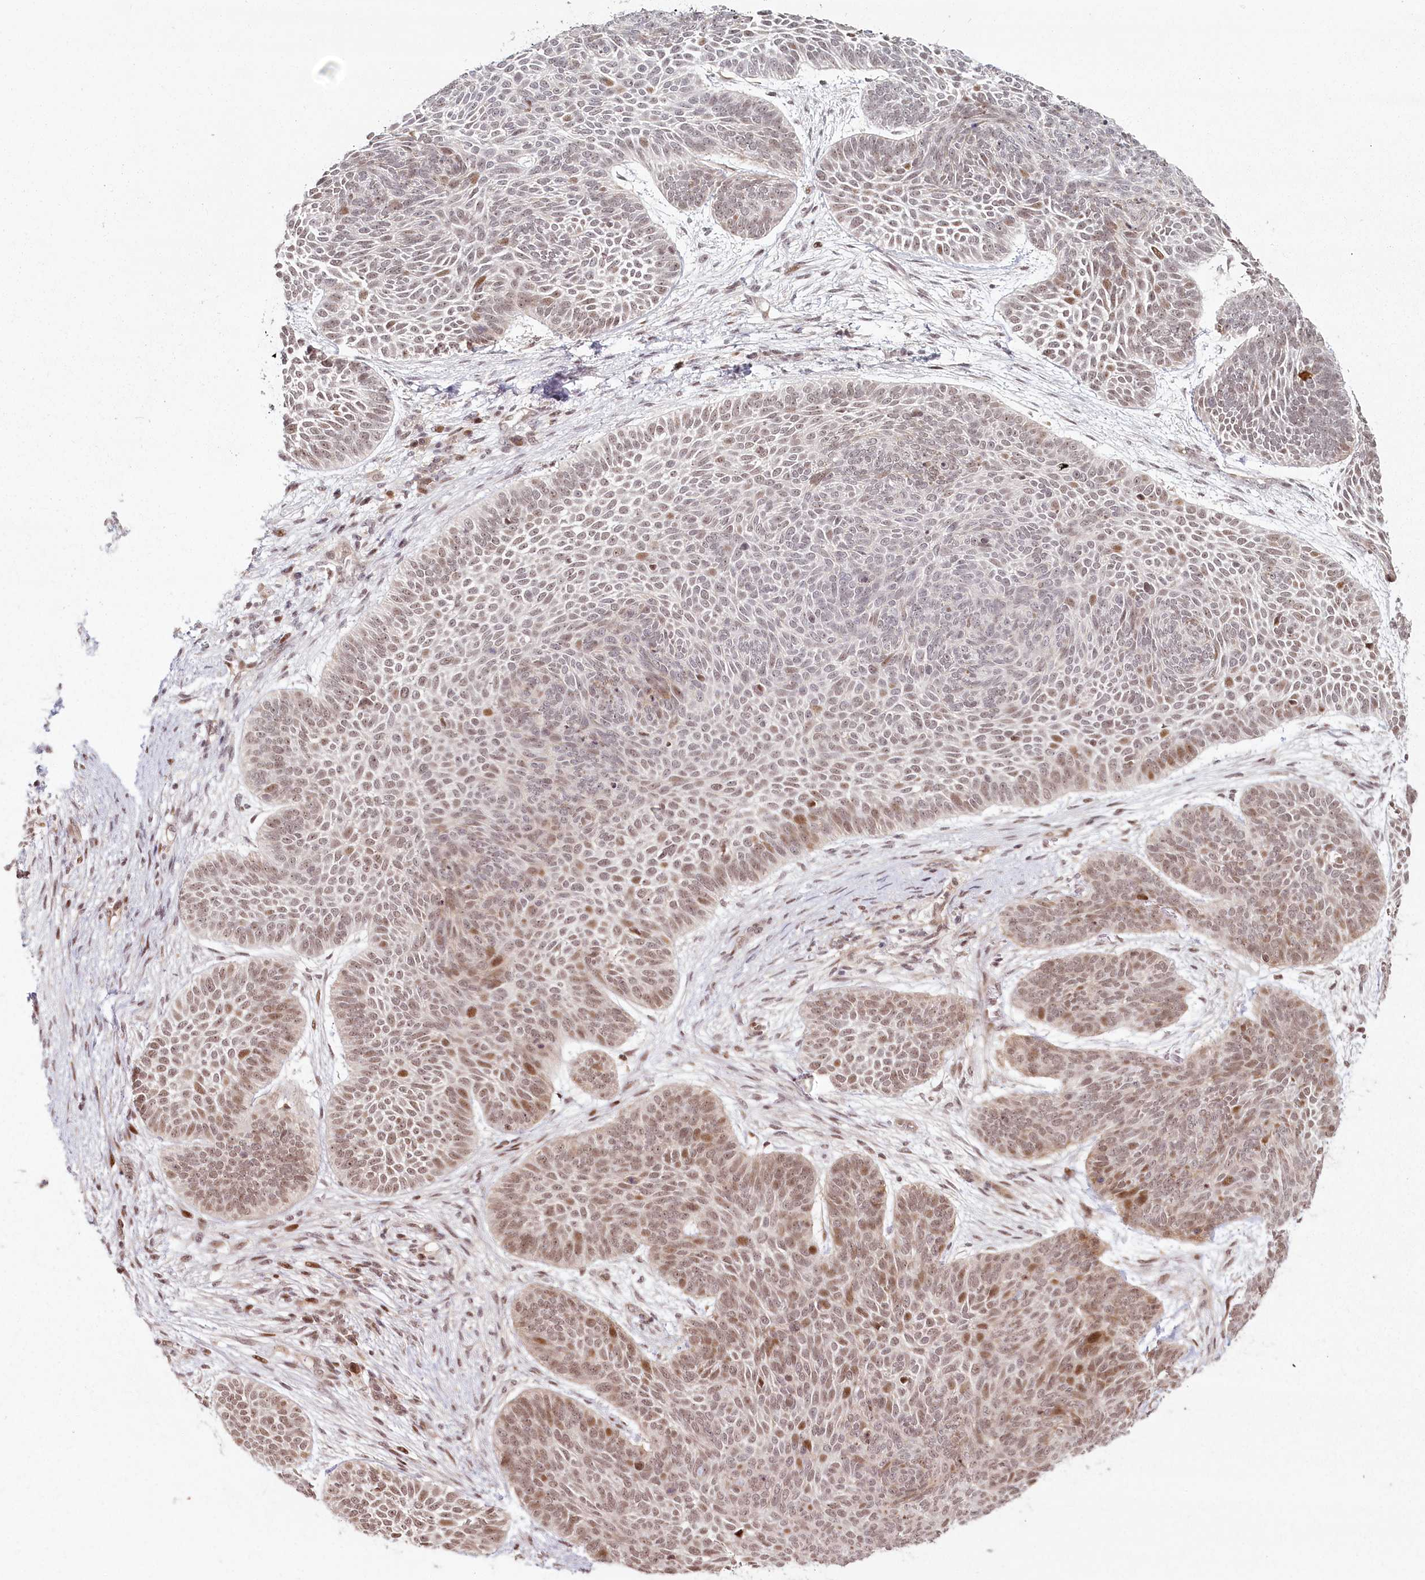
{"staining": {"intensity": "moderate", "quantity": "<25%", "location": "nuclear"}, "tissue": "skin cancer", "cell_type": "Tumor cells", "image_type": "cancer", "snomed": [{"axis": "morphology", "description": "Basal cell carcinoma"}, {"axis": "topography", "description": "Skin"}], "caption": "Skin basal cell carcinoma was stained to show a protein in brown. There is low levels of moderate nuclear positivity in approximately <25% of tumor cells. The staining was performed using DAB (3,3'-diaminobenzidine), with brown indicating positive protein expression. Nuclei are stained blue with hematoxylin.", "gene": "FAM204A", "patient": {"sex": "male", "age": 85}}